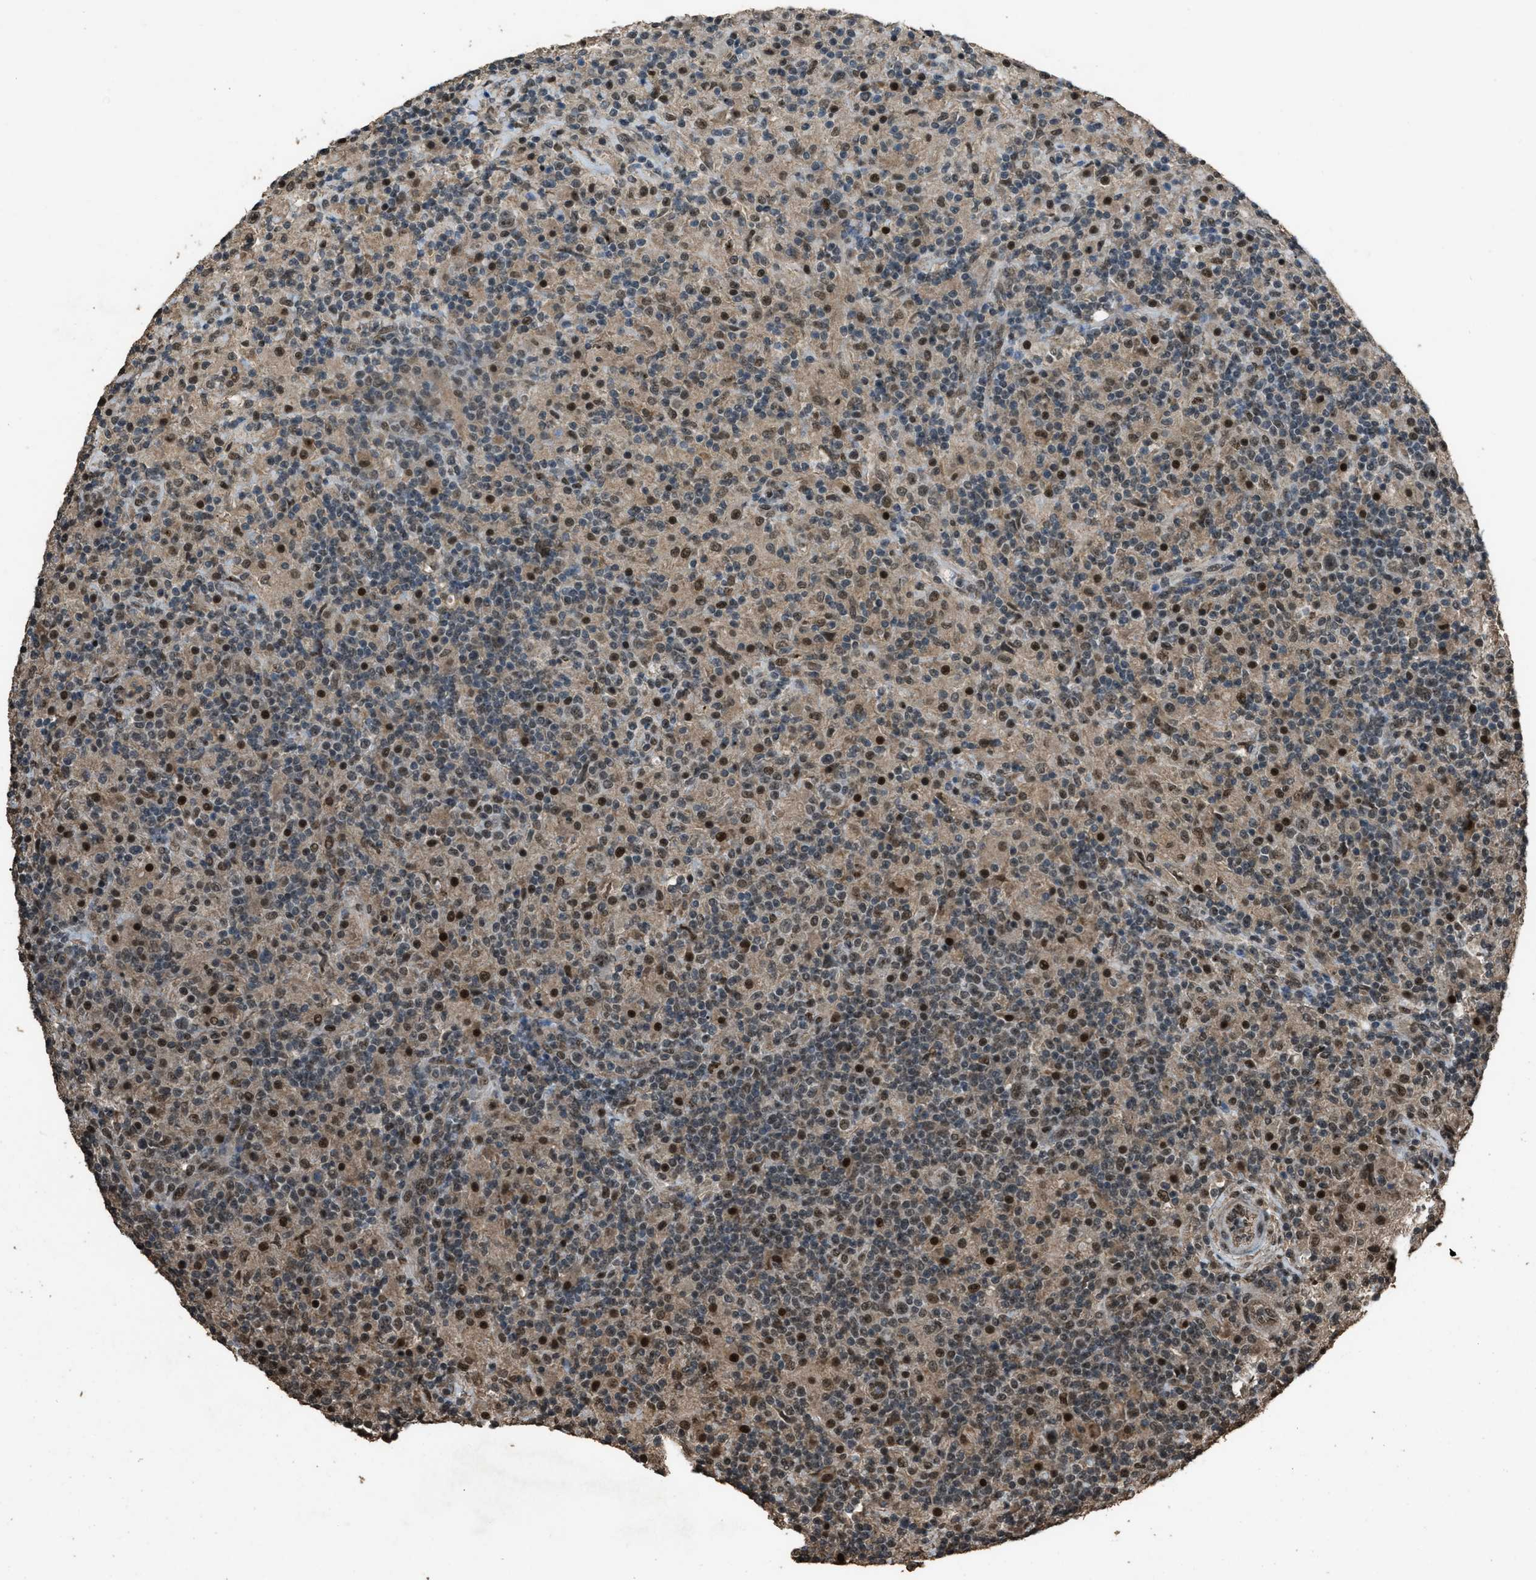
{"staining": {"intensity": "moderate", "quantity": ">75%", "location": "nuclear"}, "tissue": "lymphoma", "cell_type": "Tumor cells", "image_type": "cancer", "snomed": [{"axis": "morphology", "description": "Hodgkin's disease, NOS"}, {"axis": "topography", "description": "Lymph node"}], "caption": "DAB (3,3'-diaminobenzidine) immunohistochemical staining of human lymphoma reveals moderate nuclear protein expression in about >75% of tumor cells.", "gene": "SERTAD2", "patient": {"sex": "male", "age": 70}}